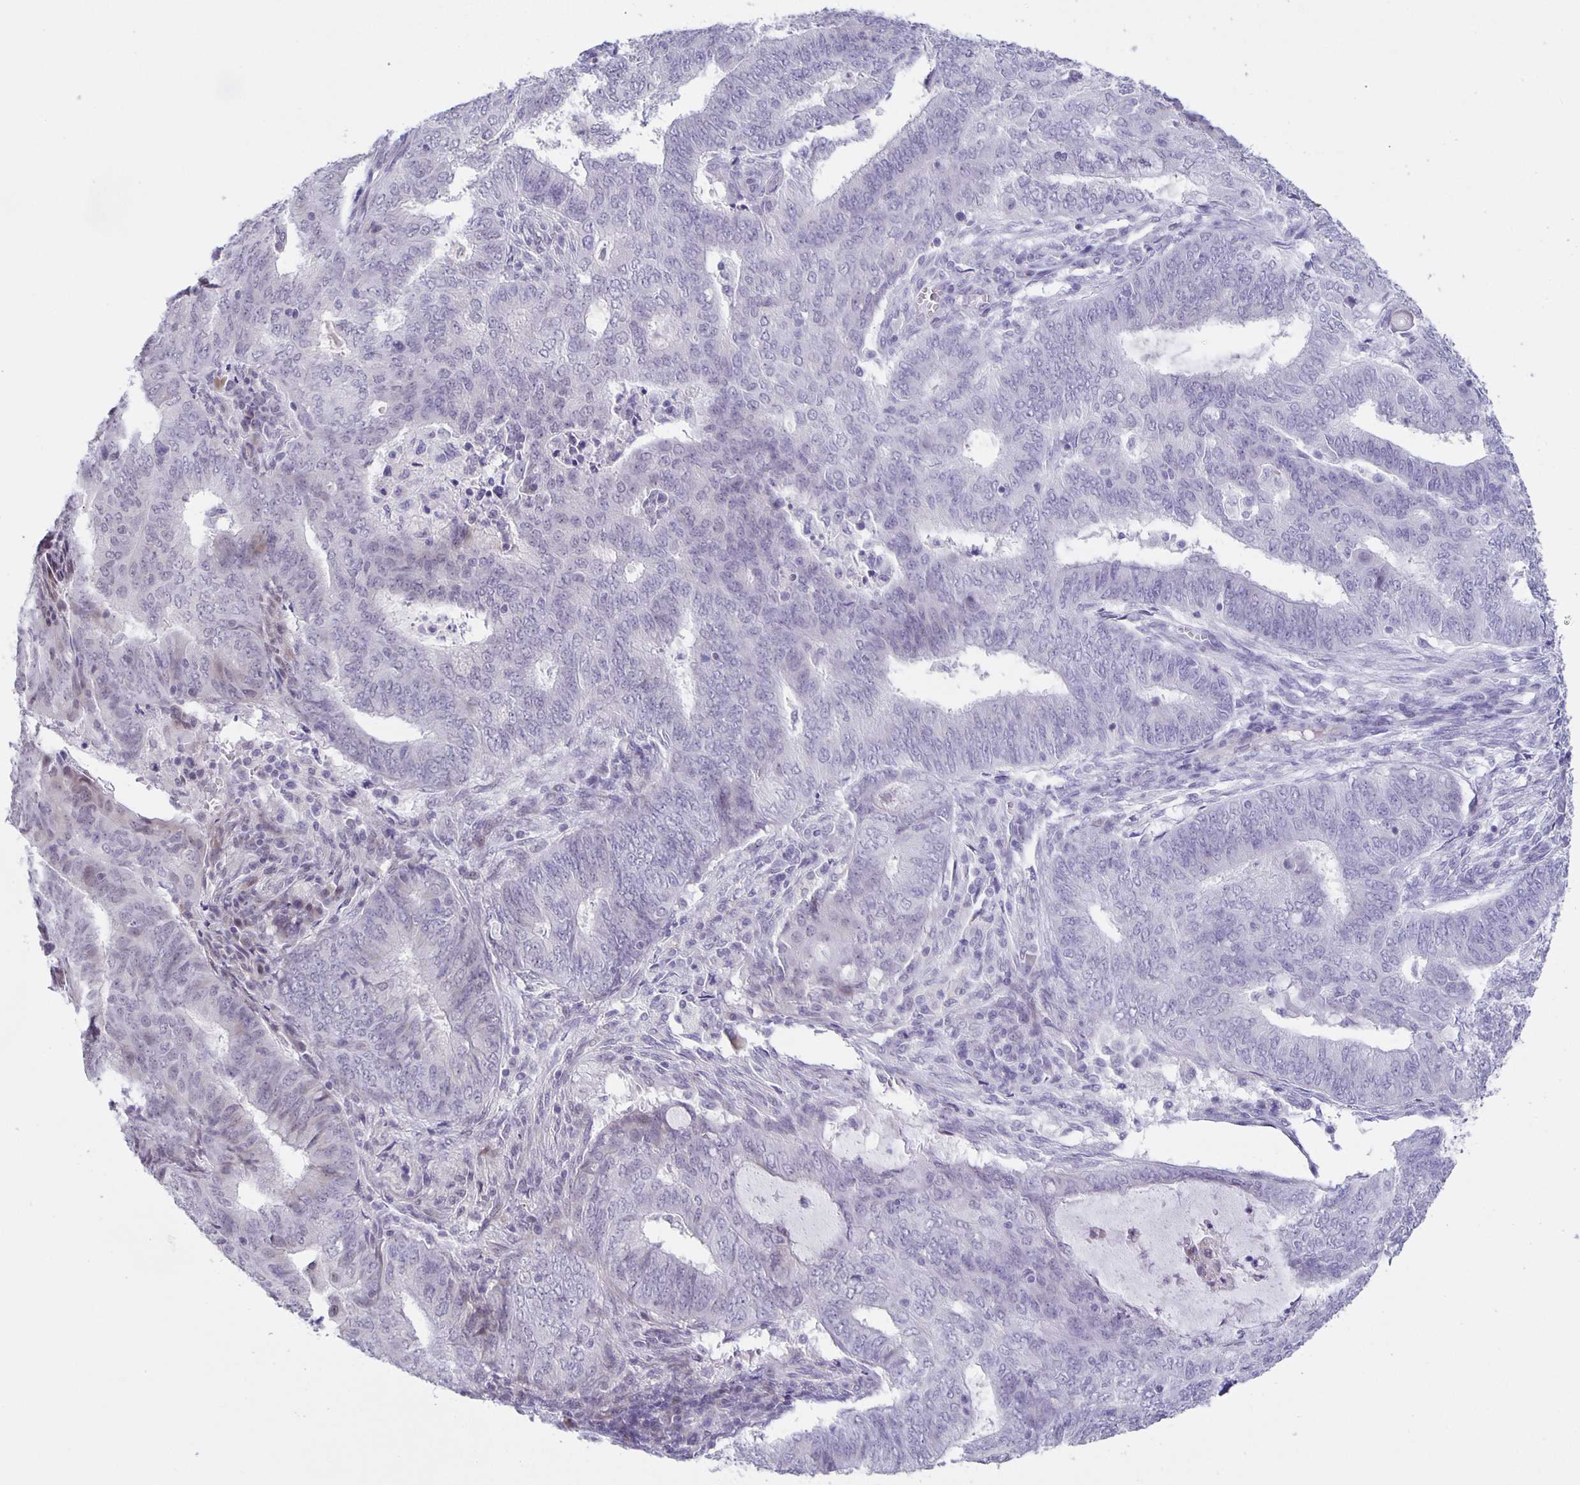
{"staining": {"intensity": "negative", "quantity": "none", "location": "none"}, "tissue": "endometrial cancer", "cell_type": "Tumor cells", "image_type": "cancer", "snomed": [{"axis": "morphology", "description": "Adenocarcinoma, NOS"}, {"axis": "topography", "description": "Endometrium"}], "caption": "IHC image of endometrial adenocarcinoma stained for a protein (brown), which shows no expression in tumor cells. (Brightfield microscopy of DAB (3,3'-diaminobenzidine) IHC at high magnification).", "gene": "PHRF1", "patient": {"sex": "female", "age": 62}}